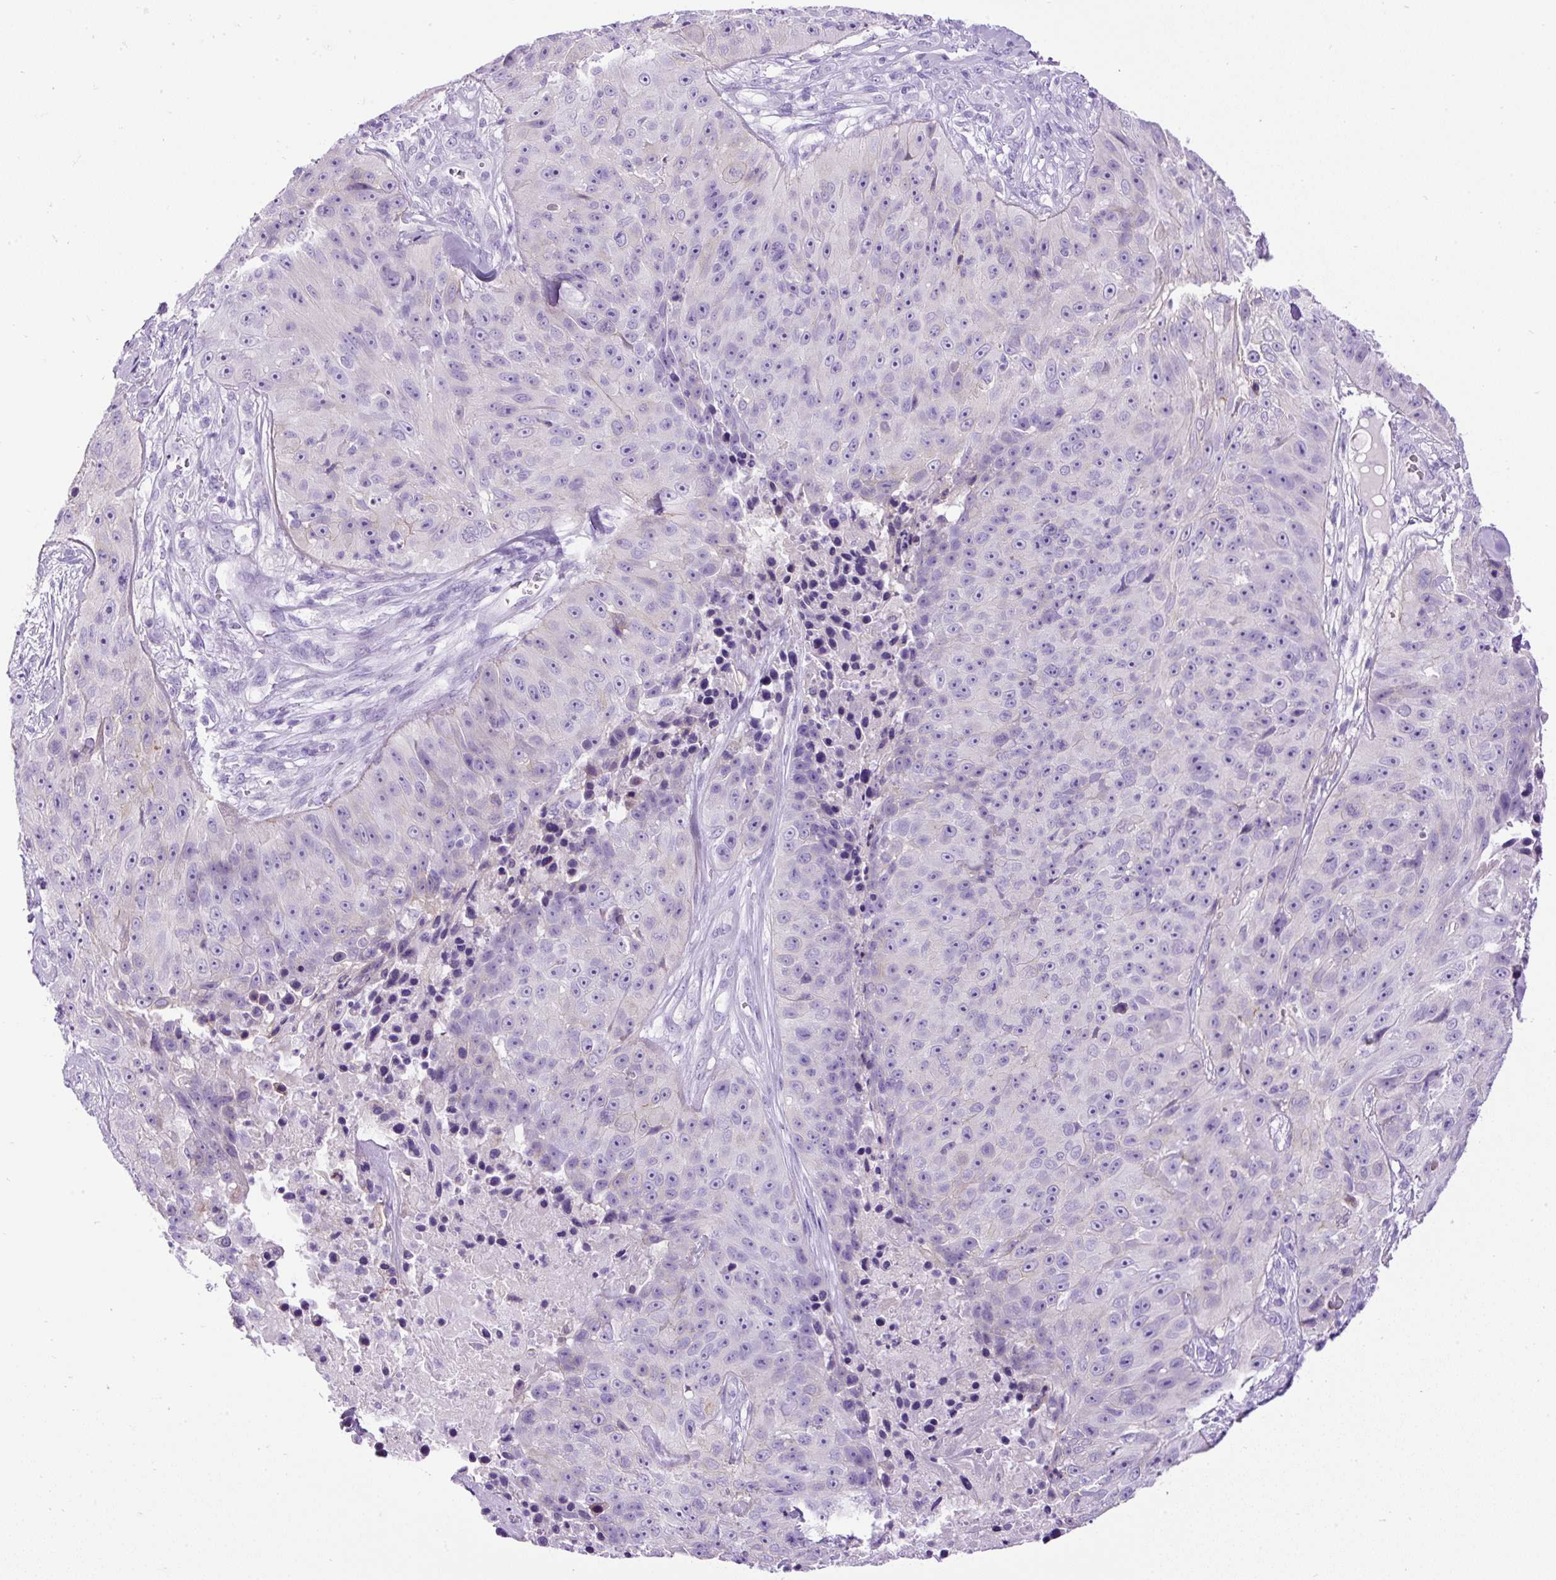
{"staining": {"intensity": "negative", "quantity": "none", "location": "none"}, "tissue": "skin cancer", "cell_type": "Tumor cells", "image_type": "cancer", "snomed": [{"axis": "morphology", "description": "Squamous cell carcinoma, NOS"}, {"axis": "topography", "description": "Skin"}], "caption": "Immunohistochemistry (IHC) histopathology image of human skin cancer stained for a protein (brown), which shows no positivity in tumor cells. (DAB (3,3'-diaminobenzidine) IHC visualized using brightfield microscopy, high magnification).", "gene": "PDIA2", "patient": {"sex": "female", "age": 87}}